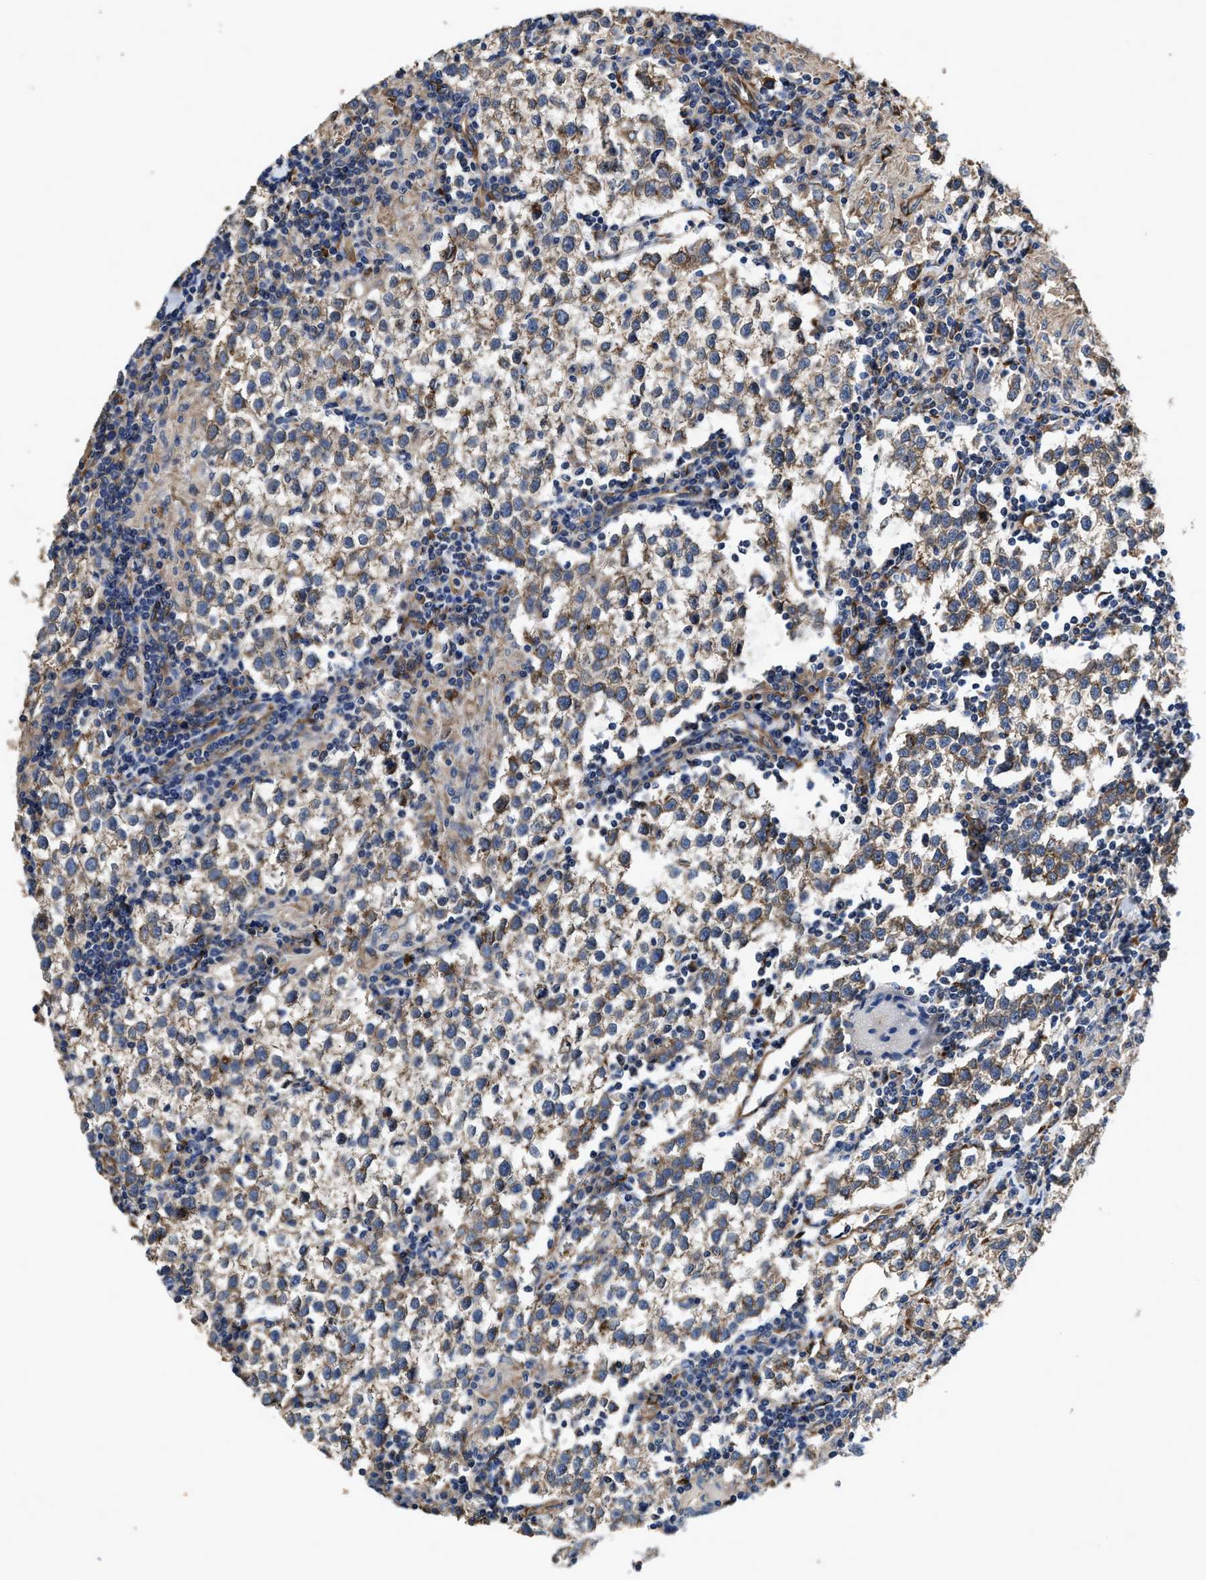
{"staining": {"intensity": "moderate", "quantity": ">75%", "location": "cytoplasmic/membranous"}, "tissue": "testis cancer", "cell_type": "Tumor cells", "image_type": "cancer", "snomed": [{"axis": "morphology", "description": "Seminoma, NOS"}, {"axis": "morphology", "description": "Carcinoma, Embryonal, NOS"}, {"axis": "topography", "description": "Testis"}], "caption": "Immunohistochemistry of human testis cancer exhibits medium levels of moderate cytoplasmic/membranous staining in about >75% of tumor cells. The protein is shown in brown color, while the nuclei are stained blue.", "gene": "IDNK", "patient": {"sex": "male", "age": 36}}